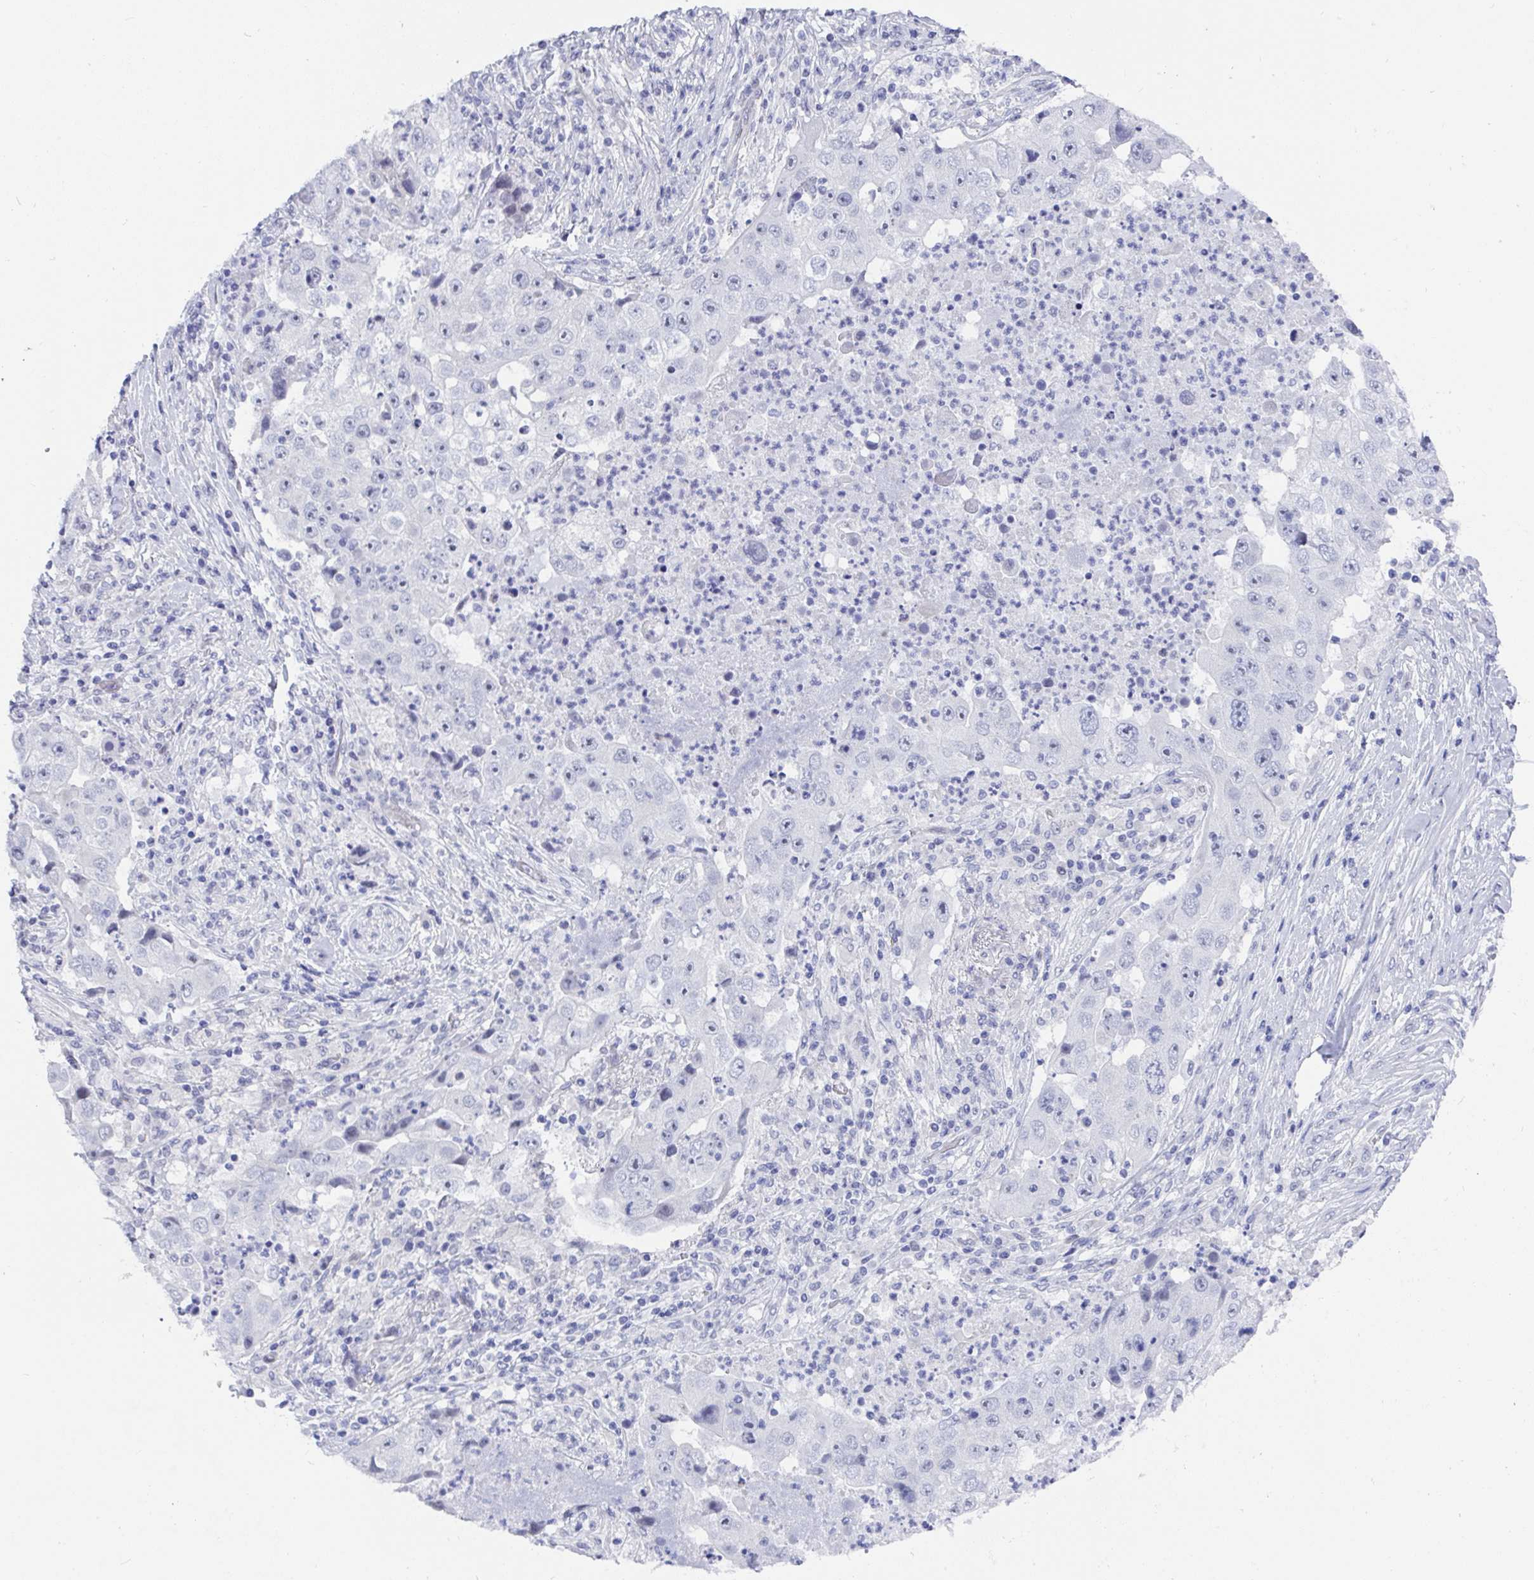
{"staining": {"intensity": "negative", "quantity": "none", "location": "none"}, "tissue": "lung cancer", "cell_type": "Tumor cells", "image_type": "cancer", "snomed": [{"axis": "morphology", "description": "Squamous cell carcinoma, NOS"}, {"axis": "topography", "description": "Lung"}], "caption": "Tumor cells show no significant protein positivity in lung squamous cell carcinoma.", "gene": "MFSD4A", "patient": {"sex": "male", "age": 64}}